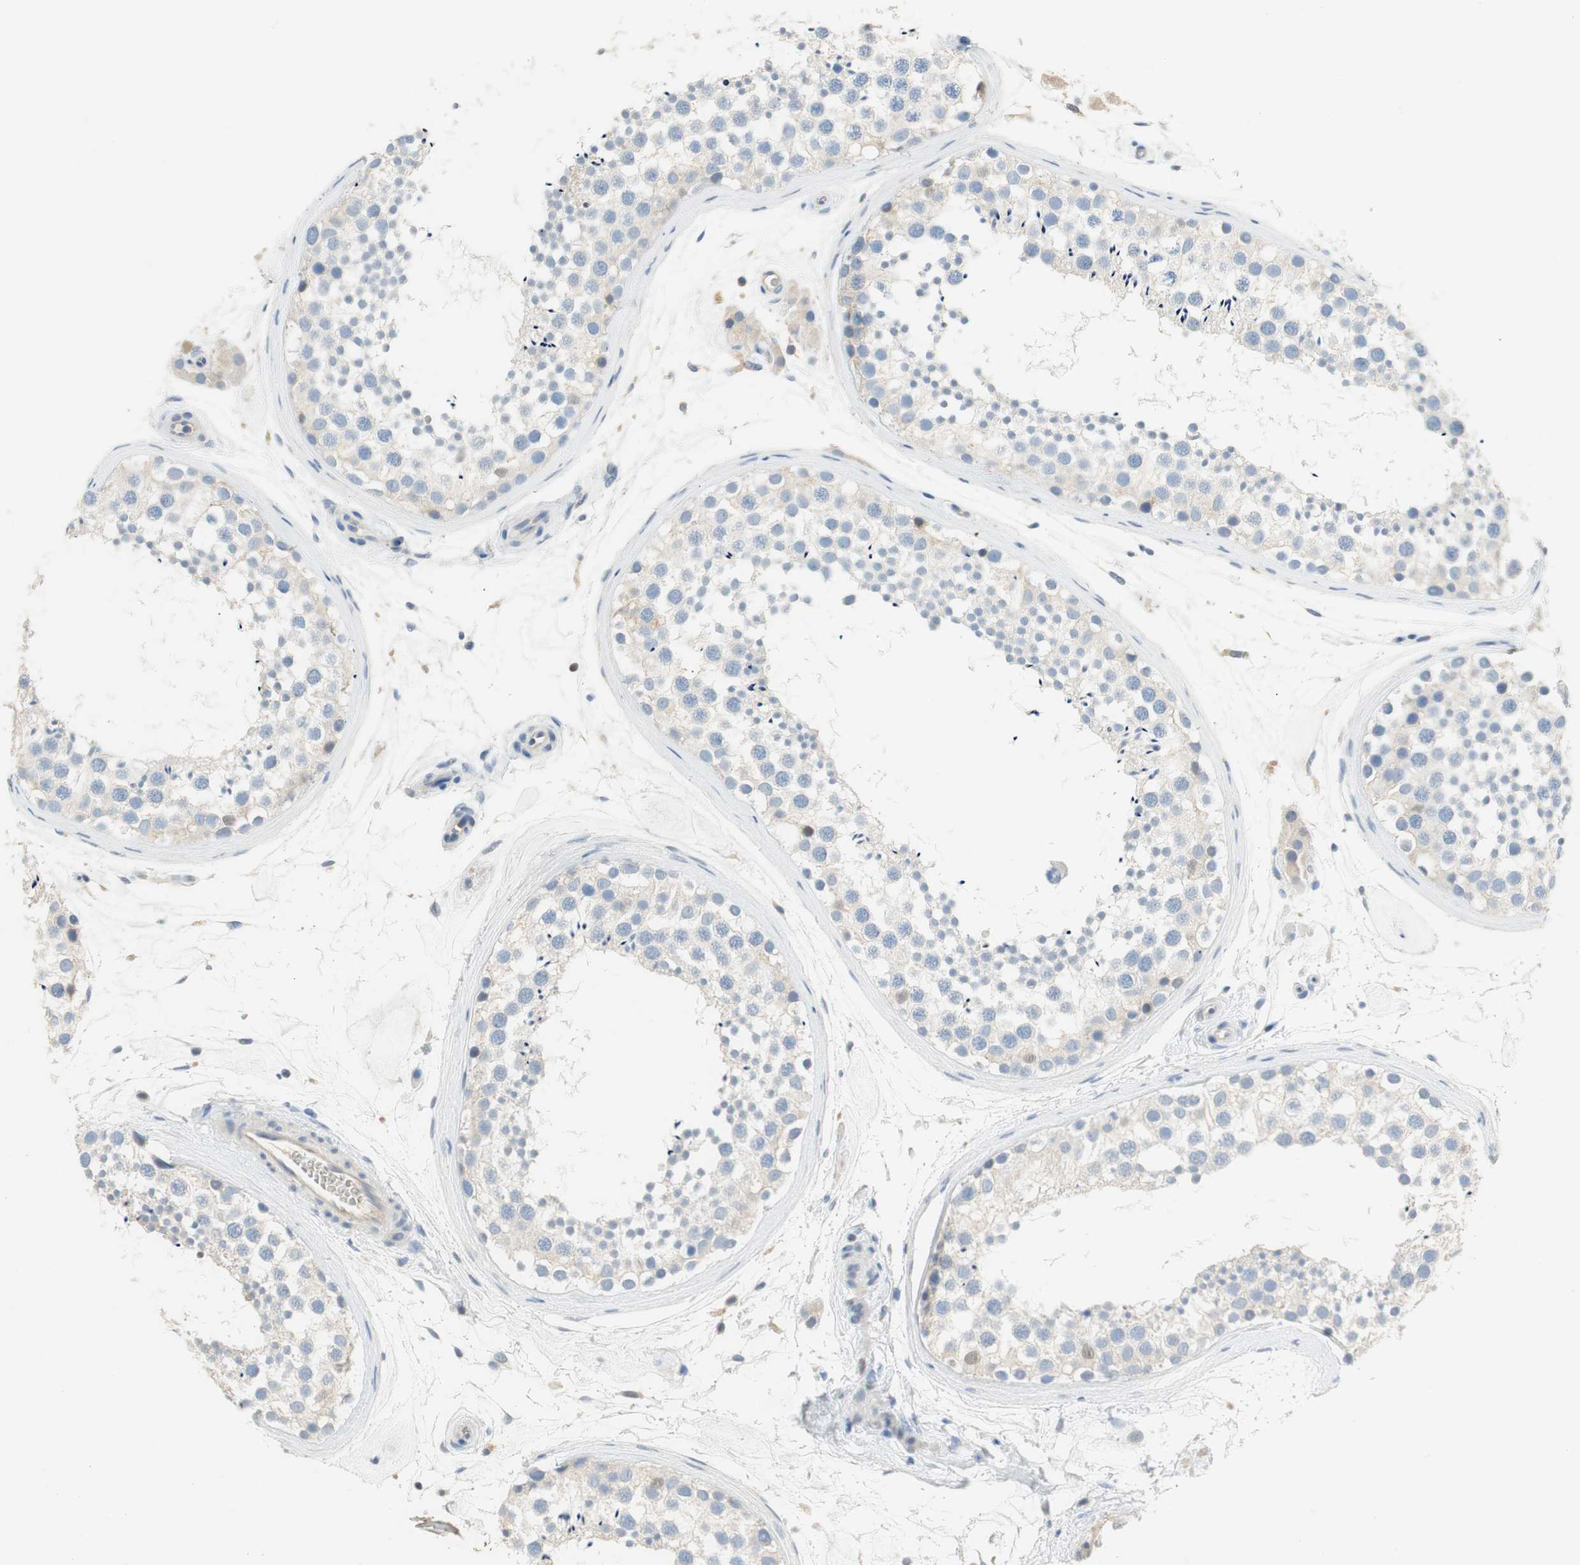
{"staining": {"intensity": "weak", "quantity": "<25%", "location": "cytoplasmic/membranous"}, "tissue": "testis", "cell_type": "Cells in seminiferous ducts", "image_type": "normal", "snomed": [{"axis": "morphology", "description": "Normal tissue, NOS"}, {"axis": "topography", "description": "Testis"}], "caption": "IHC of benign testis reveals no expression in cells in seminiferous ducts.", "gene": "CCM2L", "patient": {"sex": "male", "age": 46}}